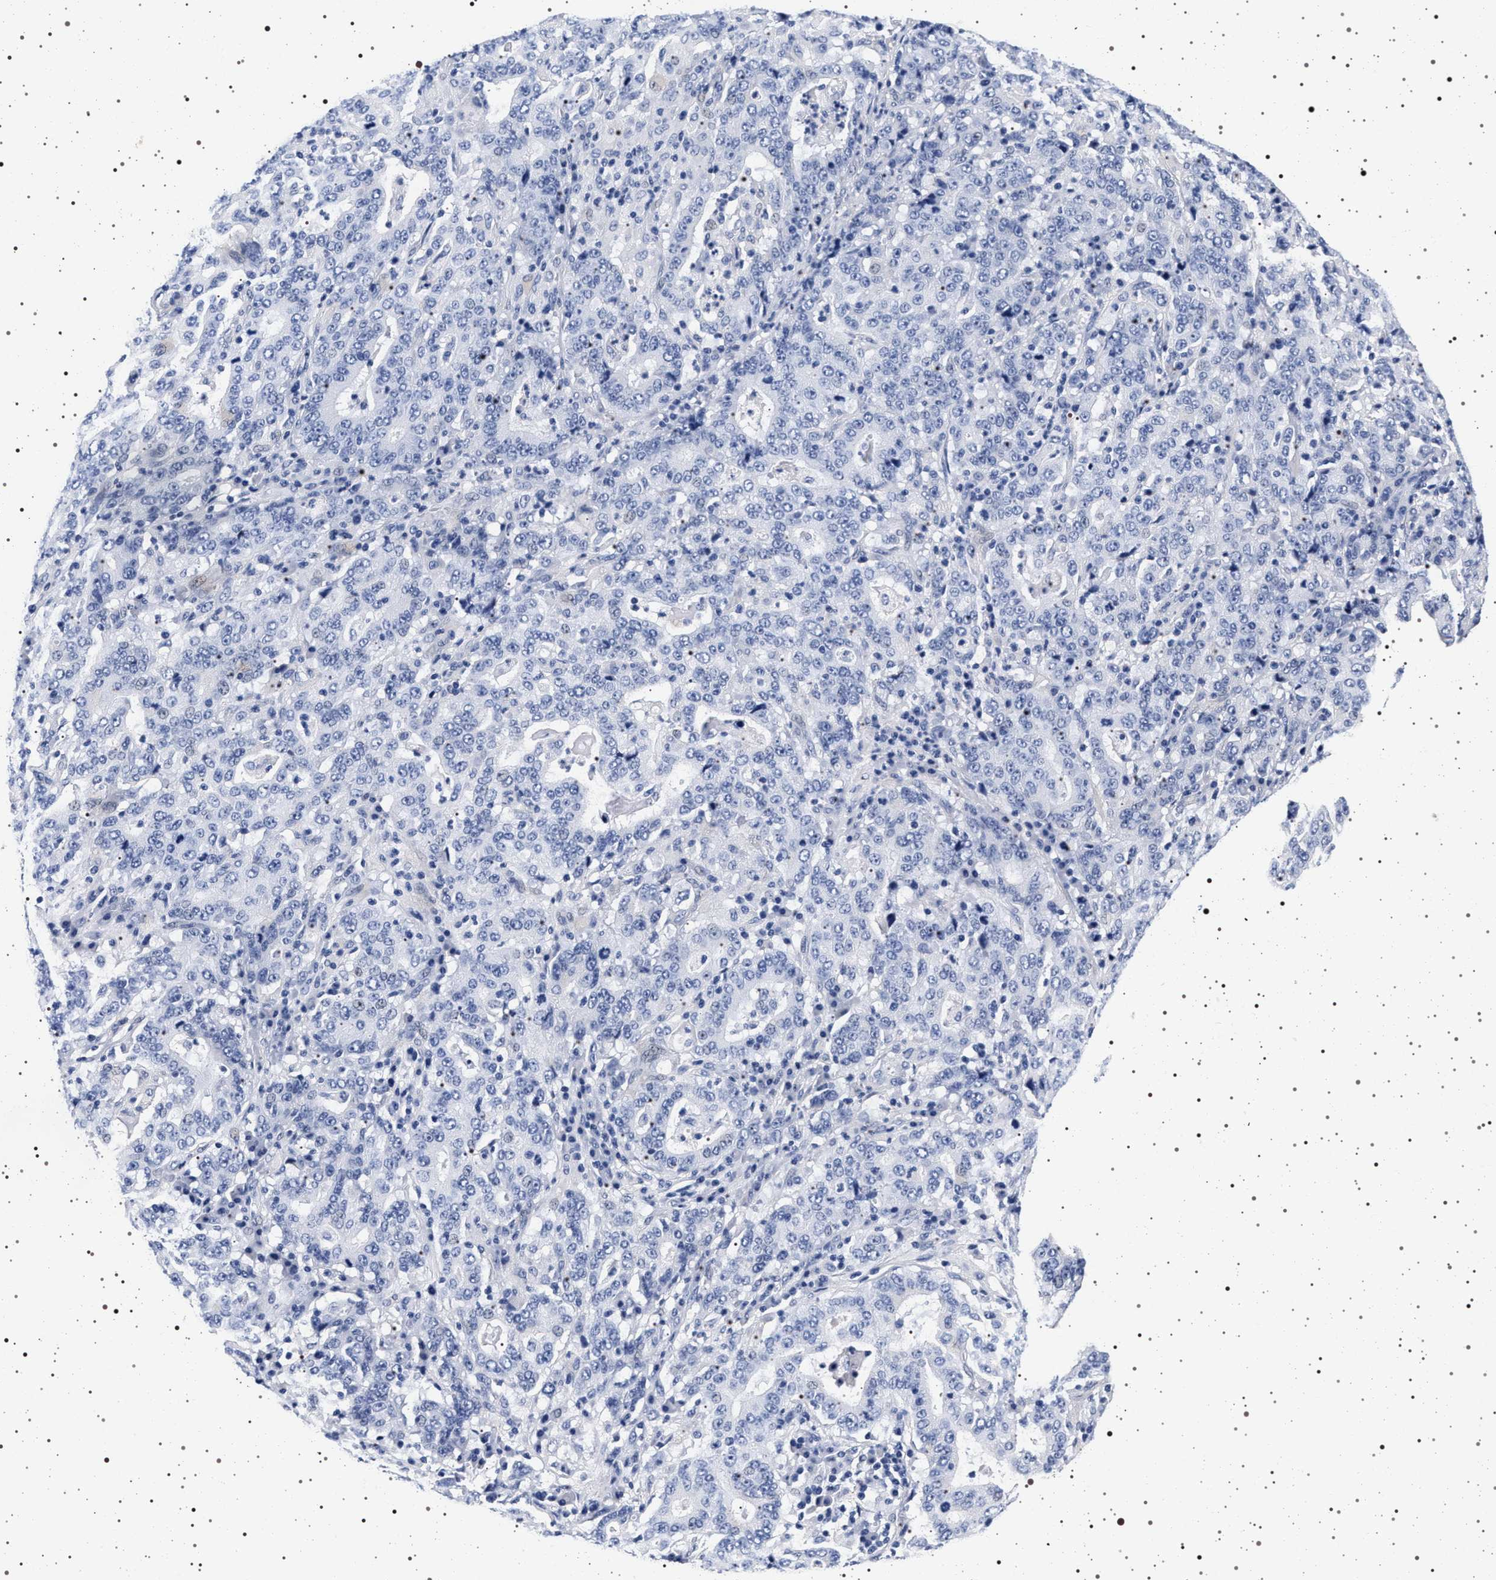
{"staining": {"intensity": "negative", "quantity": "none", "location": "none"}, "tissue": "stomach cancer", "cell_type": "Tumor cells", "image_type": "cancer", "snomed": [{"axis": "morphology", "description": "Normal tissue, NOS"}, {"axis": "morphology", "description": "Adenocarcinoma, NOS"}, {"axis": "topography", "description": "Stomach, upper"}, {"axis": "topography", "description": "Stomach"}], "caption": "Immunohistochemical staining of human adenocarcinoma (stomach) reveals no significant expression in tumor cells.", "gene": "MAPK10", "patient": {"sex": "male", "age": 59}}